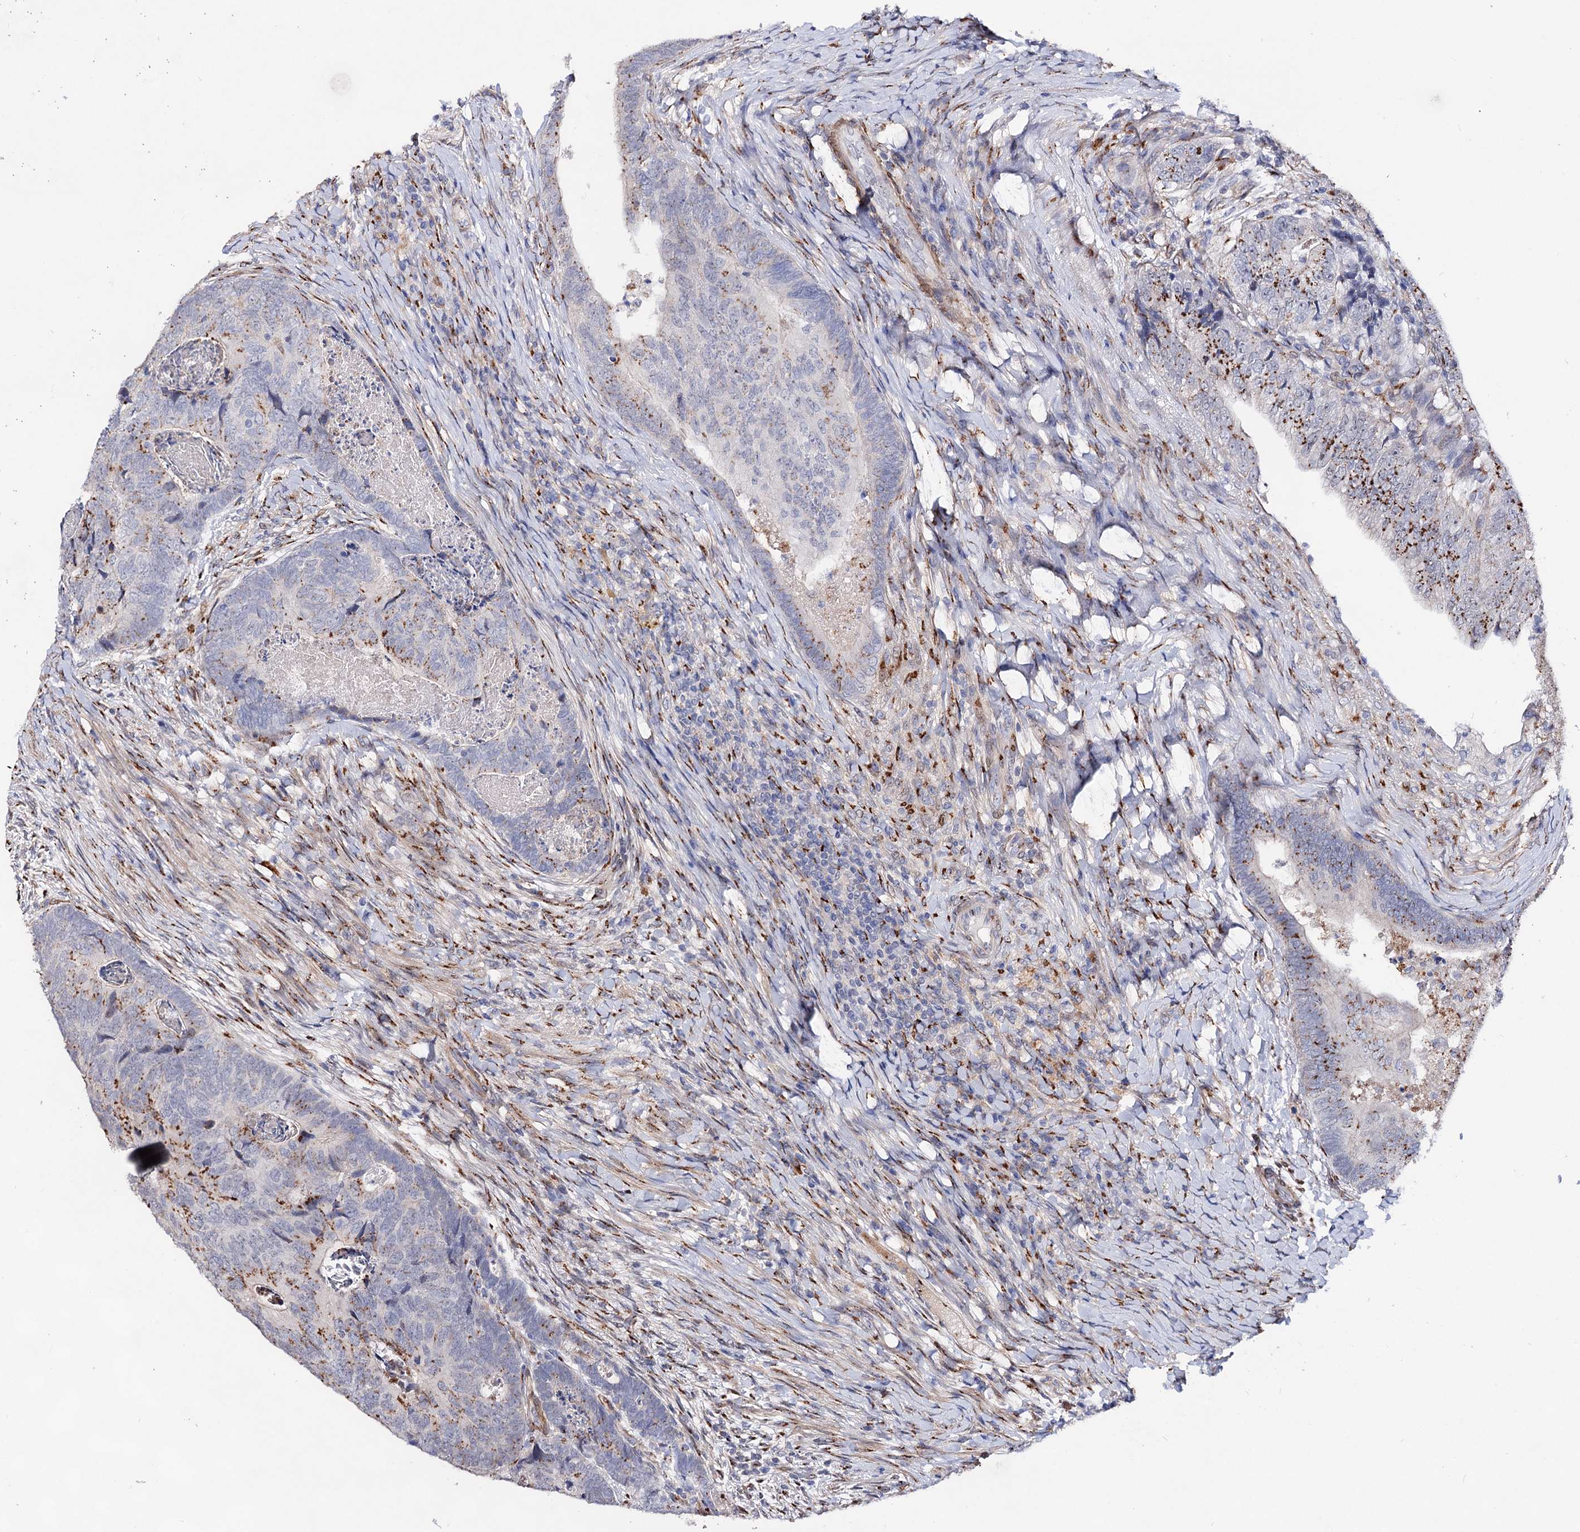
{"staining": {"intensity": "moderate", "quantity": "25%-75%", "location": "cytoplasmic/membranous"}, "tissue": "colorectal cancer", "cell_type": "Tumor cells", "image_type": "cancer", "snomed": [{"axis": "morphology", "description": "Adenocarcinoma, NOS"}, {"axis": "topography", "description": "Colon"}], "caption": "Colorectal cancer (adenocarcinoma) stained with a brown dye reveals moderate cytoplasmic/membranous positive positivity in approximately 25%-75% of tumor cells.", "gene": "C11orf96", "patient": {"sex": "female", "age": 67}}